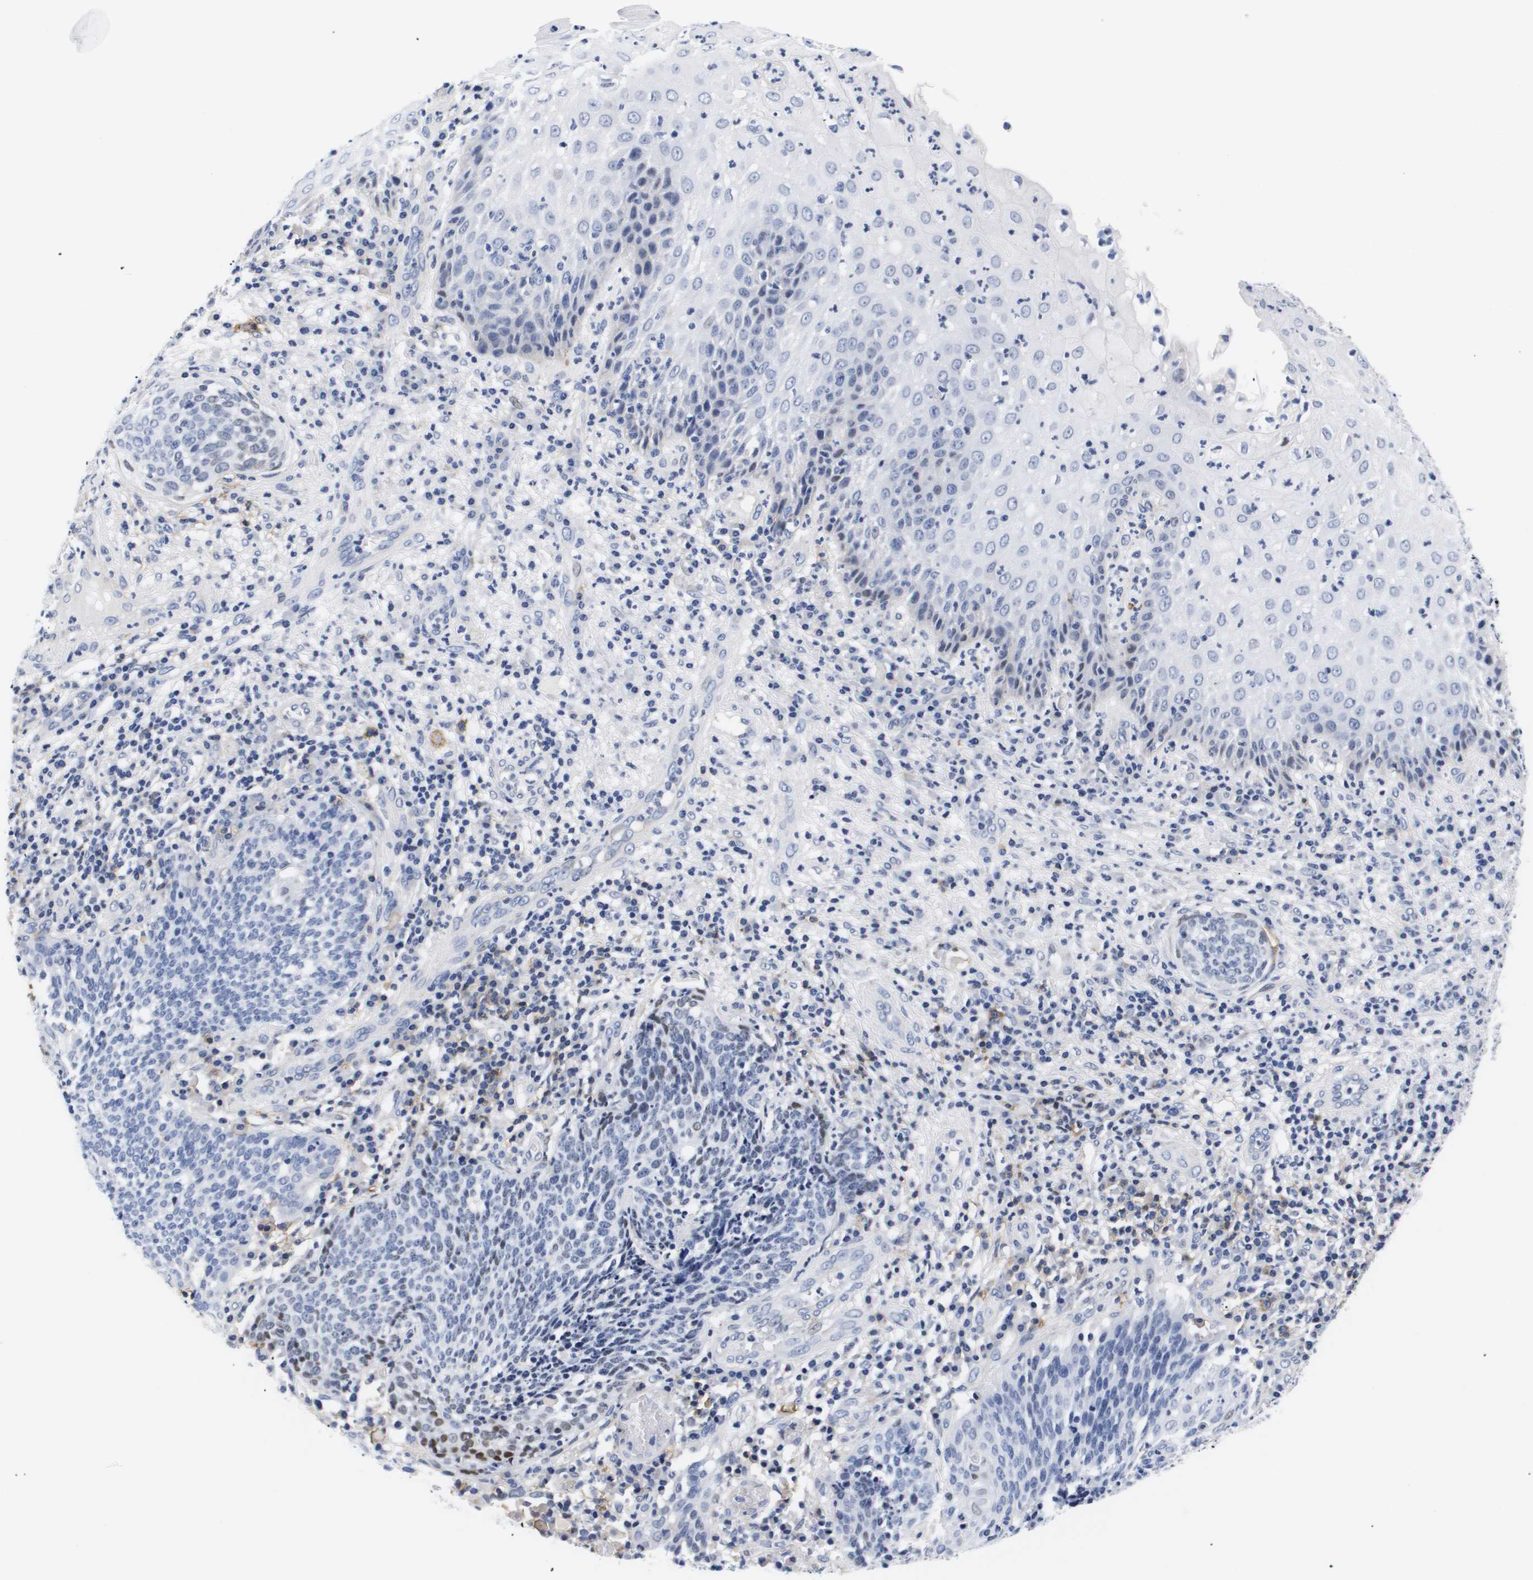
{"staining": {"intensity": "negative", "quantity": "none", "location": "none"}, "tissue": "cervical cancer", "cell_type": "Tumor cells", "image_type": "cancer", "snomed": [{"axis": "morphology", "description": "Squamous cell carcinoma, NOS"}, {"axis": "topography", "description": "Cervix"}], "caption": "IHC of human cervical squamous cell carcinoma demonstrates no positivity in tumor cells.", "gene": "SHD", "patient": {"sex": "female", "age": 34}}